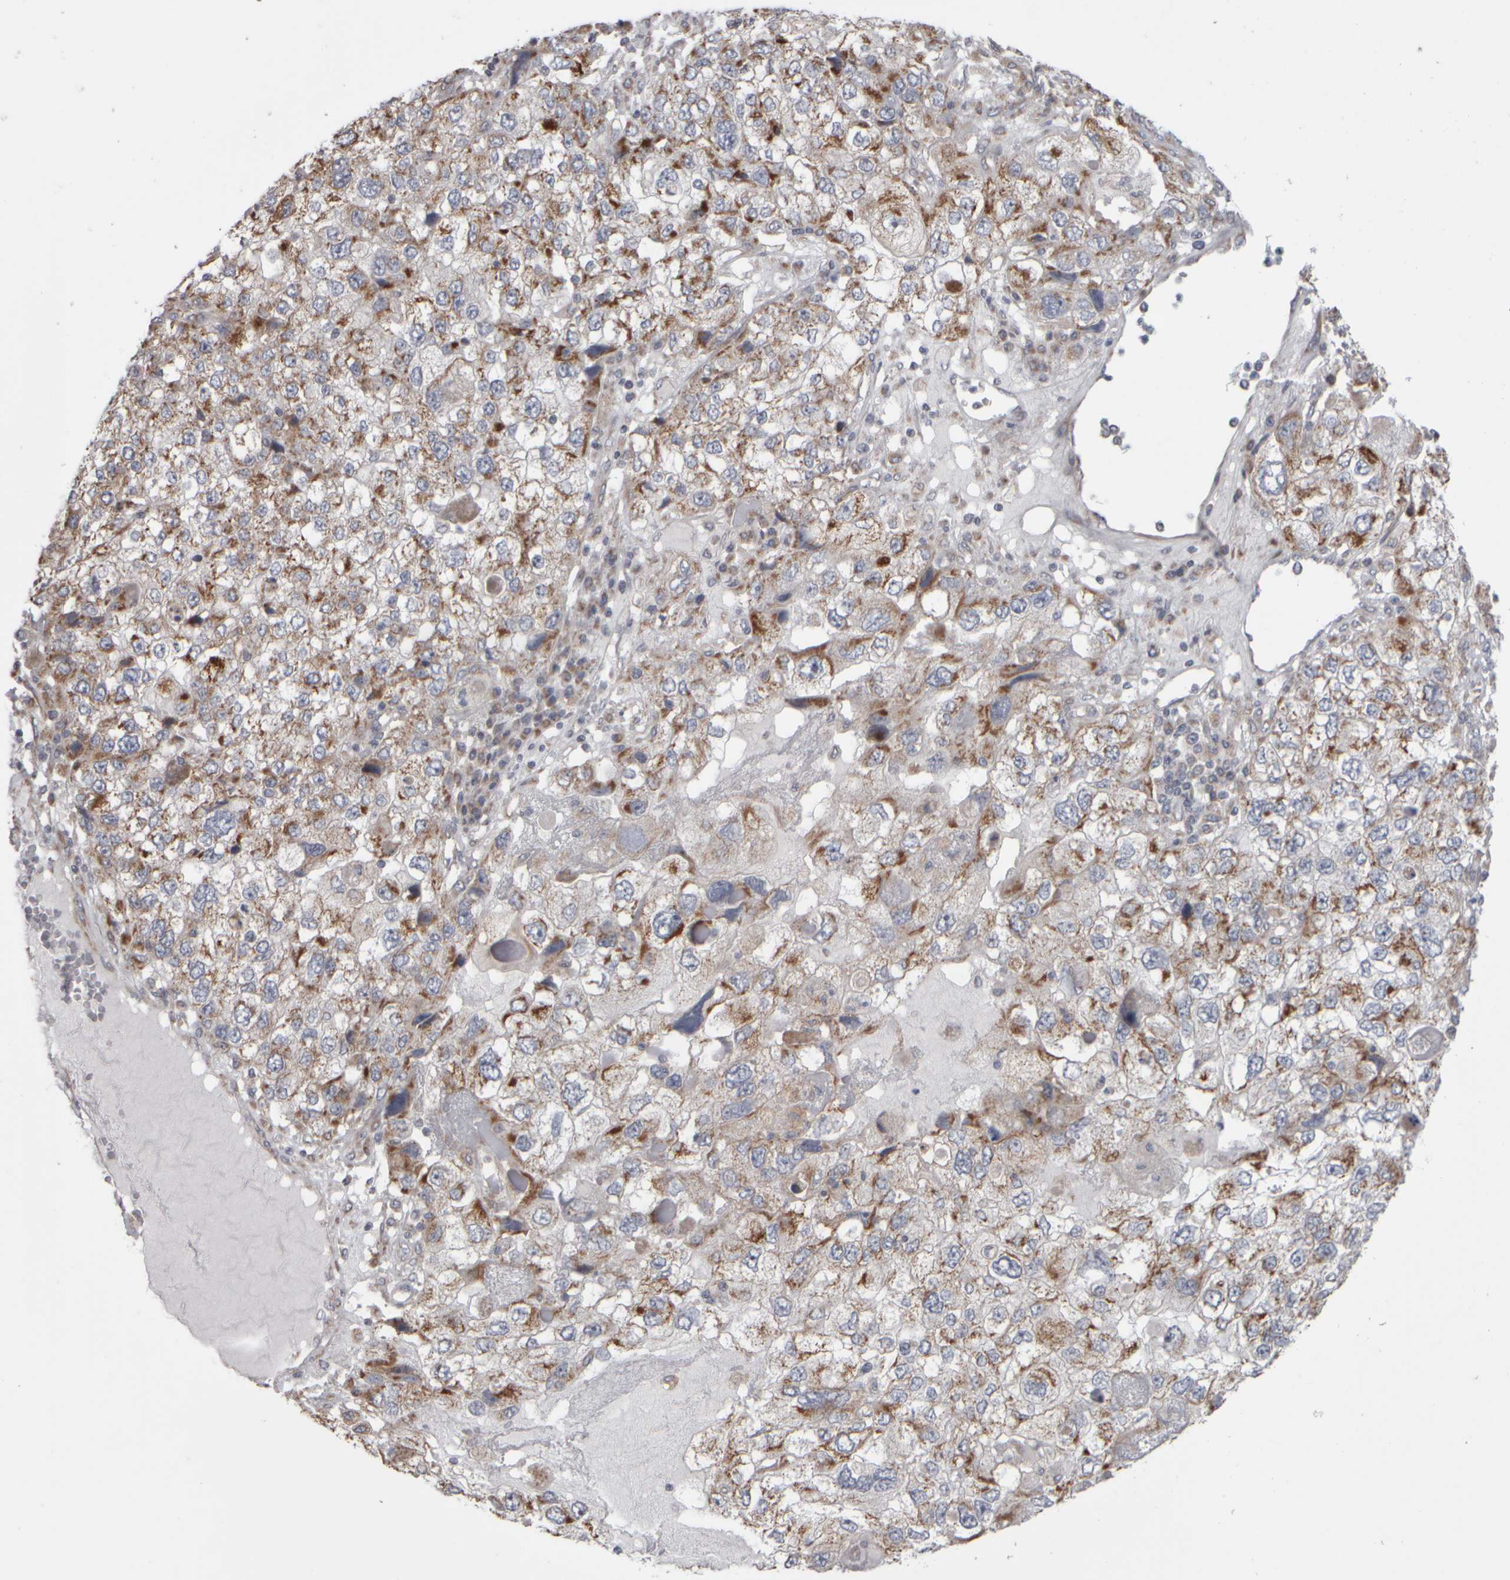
{"staining": {"intensity": "moderate", "quantity": ">75%", "location": "cytoplasmic/membranous"}, "tissue": "endometrial cancer", "cell_type": "Tumor cells", "image_type": "cancer", "snomed": [{"axis": "morphology", "description": "Adenocarcinoma, NOS"}, {"axis": "topography", "description": "Endometrium"}], "caption": "A brown stain shows moderate cytoplasmic/membranous expression of a protein in endometrial adenocarcinoma tumor cells. (Stains: DAB in brown, nuclei in blue, Microscopy: brightfield microscopy at high magnification).", "gene": "SCO1", "patient": {"sex": "female", "age": 49}}